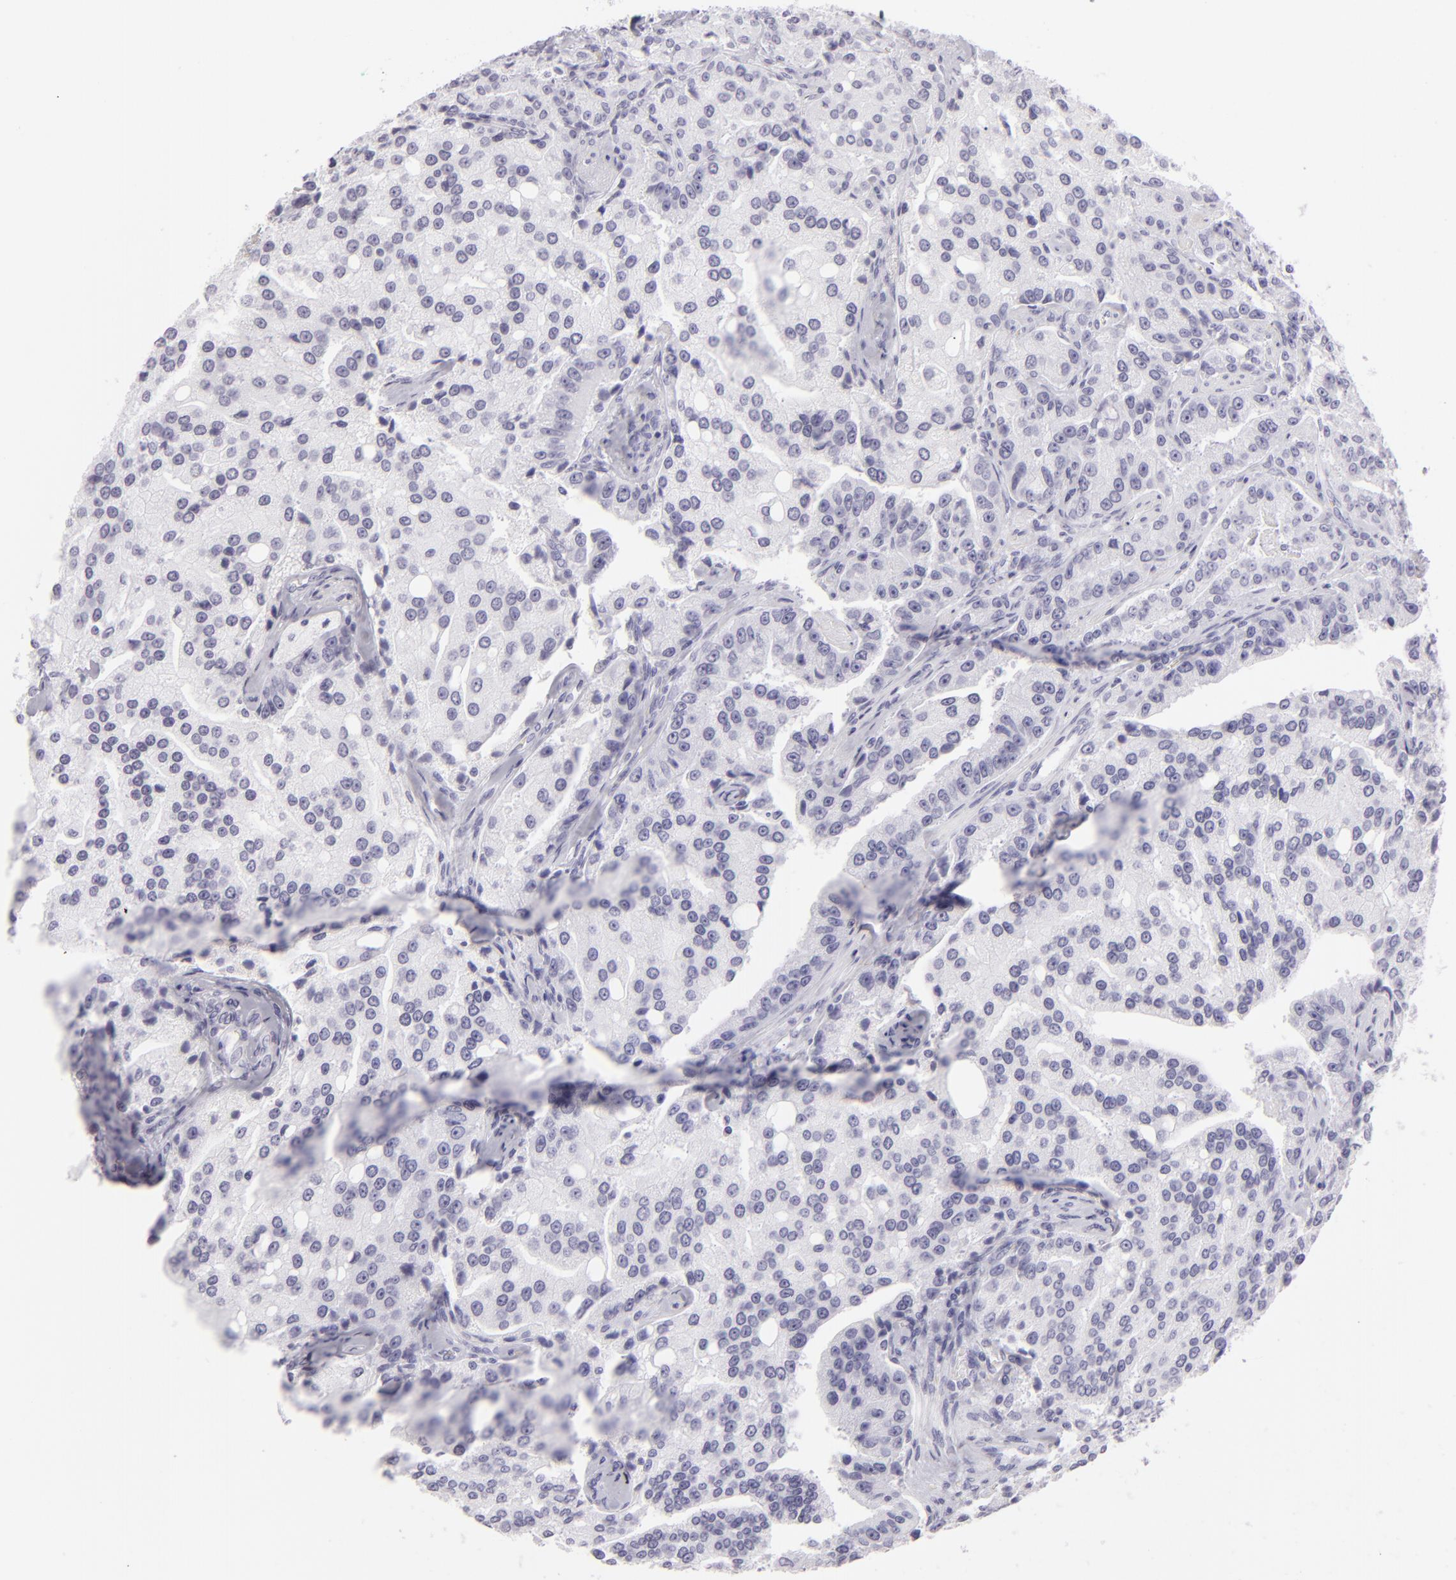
{"staining": {"intensity": "negative", "quantity": "none", "location": "none"}, "tissue": "prostate cancer", "cell_type": "Tumor cells", "image_type": "cancer", "snomed": [{"axis": "morphology", "description": "Adenocarcinoma, Medium grade"}, {"axis": "topography", "description": "Prostate"}], "caption": "Tumor cells show no significant protein expression in prostate cancer. (Immunohistochemistry (ihc), brightfield microscopy, high magnification).", "gene": "FLG", "patient": {"sex": "male", "age": 72}}